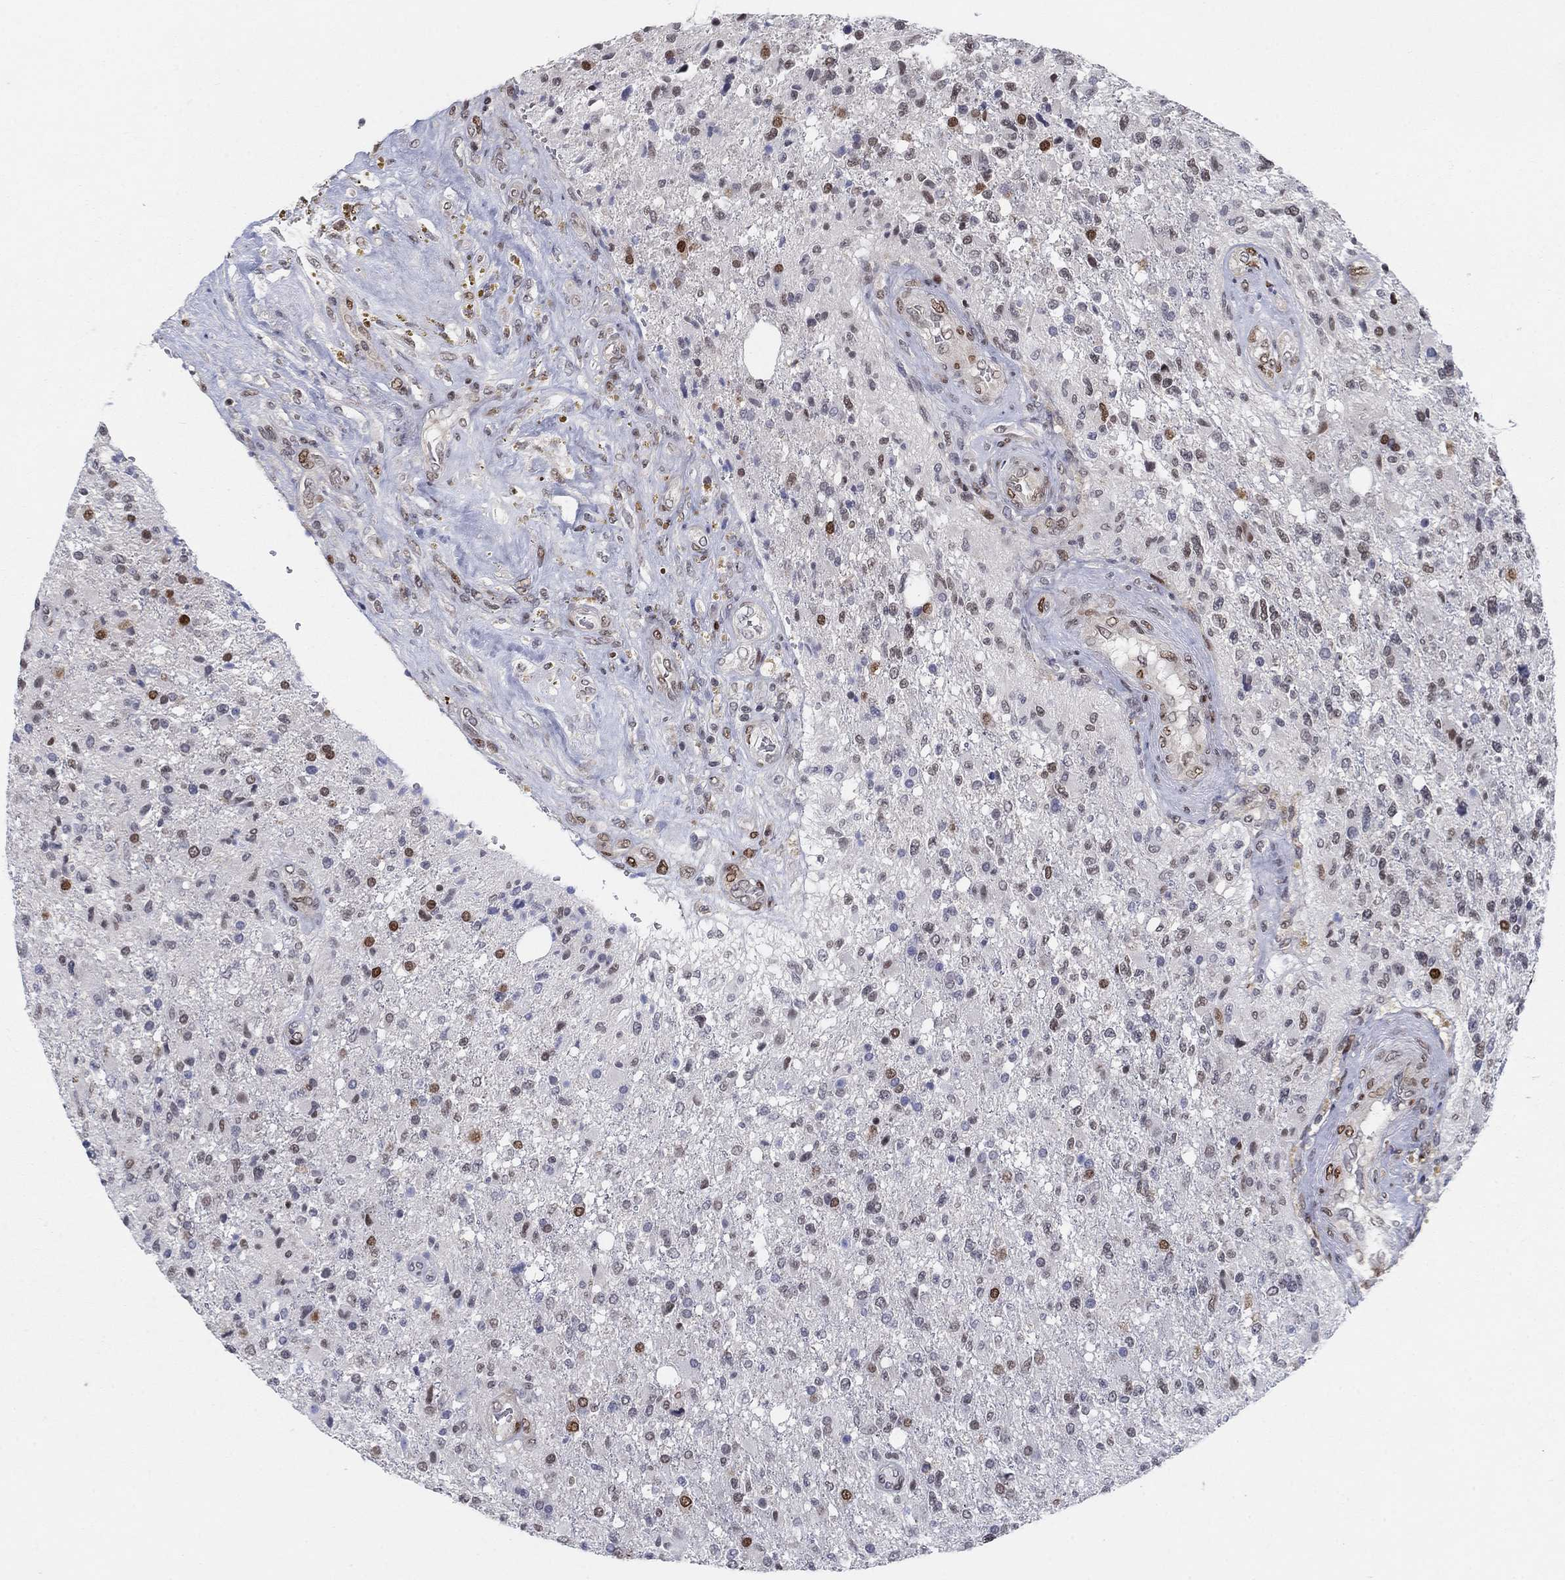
{"staining": {"intensity": "moderate", "quantity": "<25%", "location": "nuclear"}, "tissue": "glioma", "cell_type": "Tumor cells", "image_type": "cancer", "snomed": [{"axis": "morphology", "description": "Glioma, malignant, High grade"}, {"axis": "topography", "description": "Brain"}], "caption": "This is a photomicrograph of IHC staining of malignant high-grade glioma, which shows moderate positivity in the nuclear of tumor cells.", "gene": "CENPE", "patient": {"sex": "male", "age": 56}}